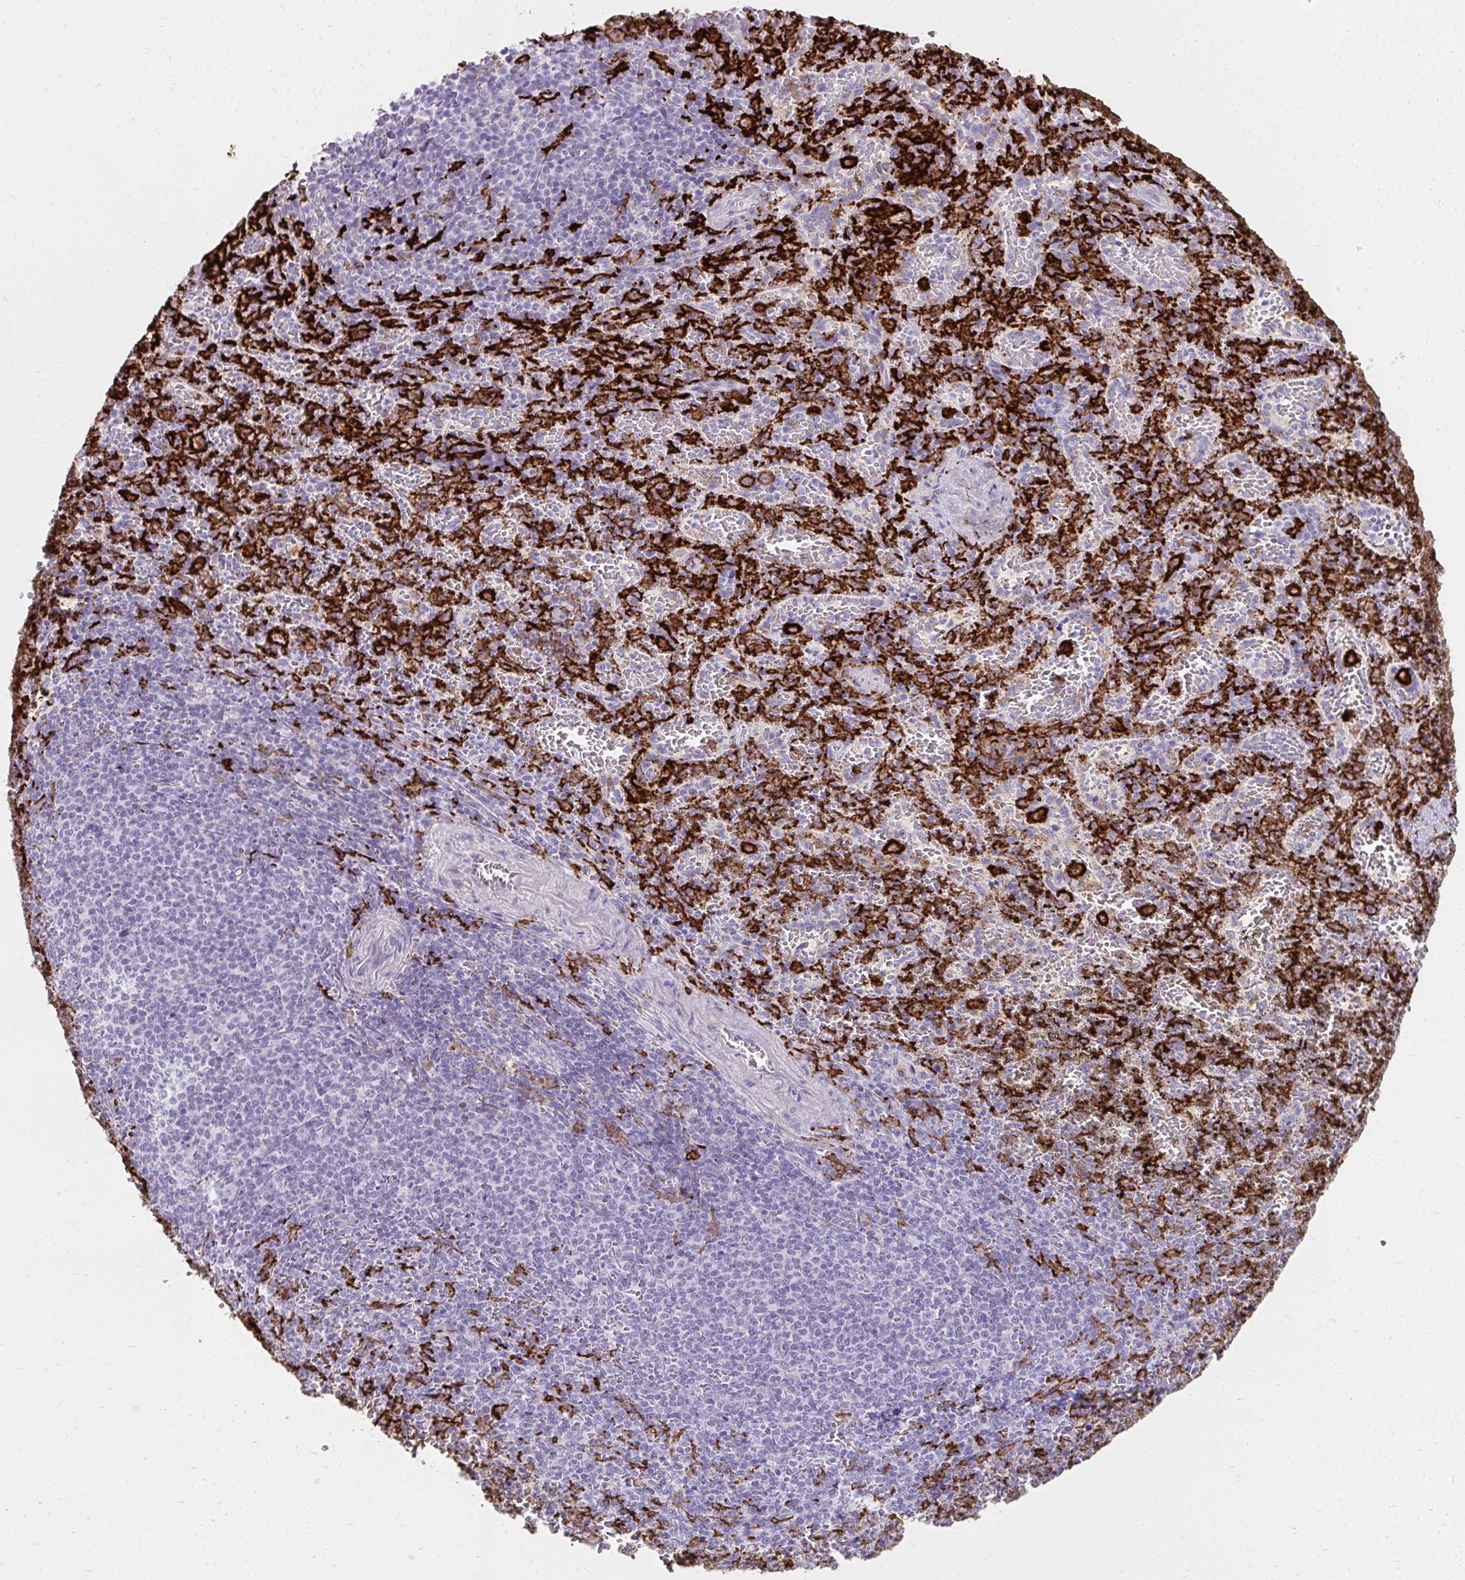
{"staining": {"intensity": "strong", "quantity": "25%-75%", "location": "cytoplasmic/membranous"}, "tissue": "spleen", "cell_type": "Cells in red pulp", "image_type": "normal", "snomed": [{"axis": "morphology", "description": "Normal tissue, NOS"}, {"axis": "topography", "description": "Spleen"}], "caption": "Immunohistochemical staining of normal human spleen exhibits 25%-75% levels of strong cytoplasmic/membranous protein staining in about 25%-75% of cells in red pulp. The staining is performed using DAB (3,3'-diaminobenzidine) brown chromogen to label protein expression. The nuclei are counter-stained blue using hematoxylin.", "gene": "CD163", "patient": {"sex": "female", "age": 50}}